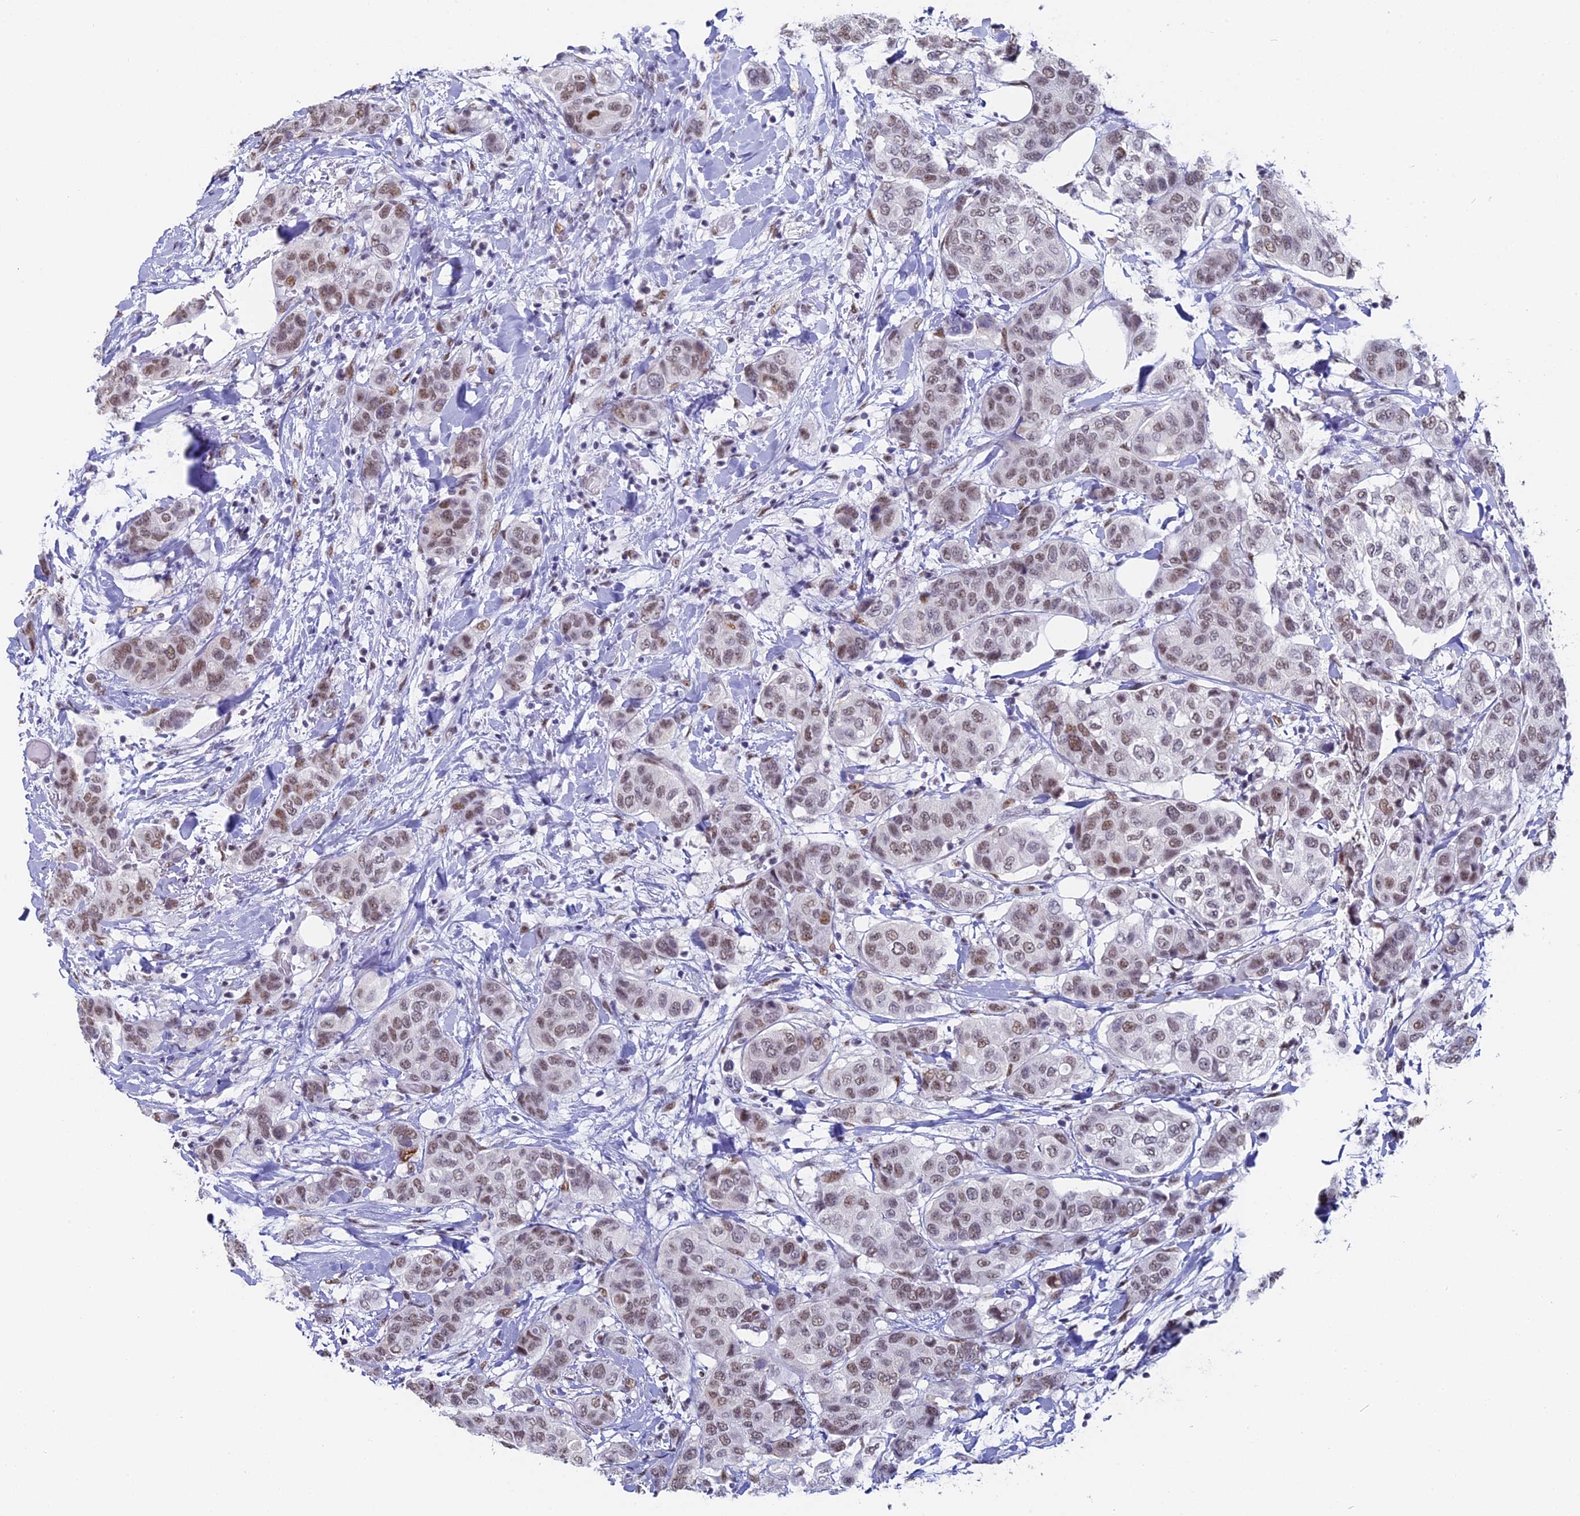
{"staining": {"intensity": "moderate", "quantity": "25%-75%", "location": "nuclear"}, "tissue": "breast cancer", "cell_type": "Tumor cells", "image_type": "cancer", "snomed": [{"axis": "morphology", "description": "Lobular carcinoma"}, {"axis": "topography", "description": "Breast"}], "caption": "There is medium levels of moderate nuclear staining in tumor cells of breast cancer (lobular carcinoma), as demonstrated by immunohistochemical staining (brown color).", "gene": "CD2BP2", "patient": {"sex": "female", "age": 51}}